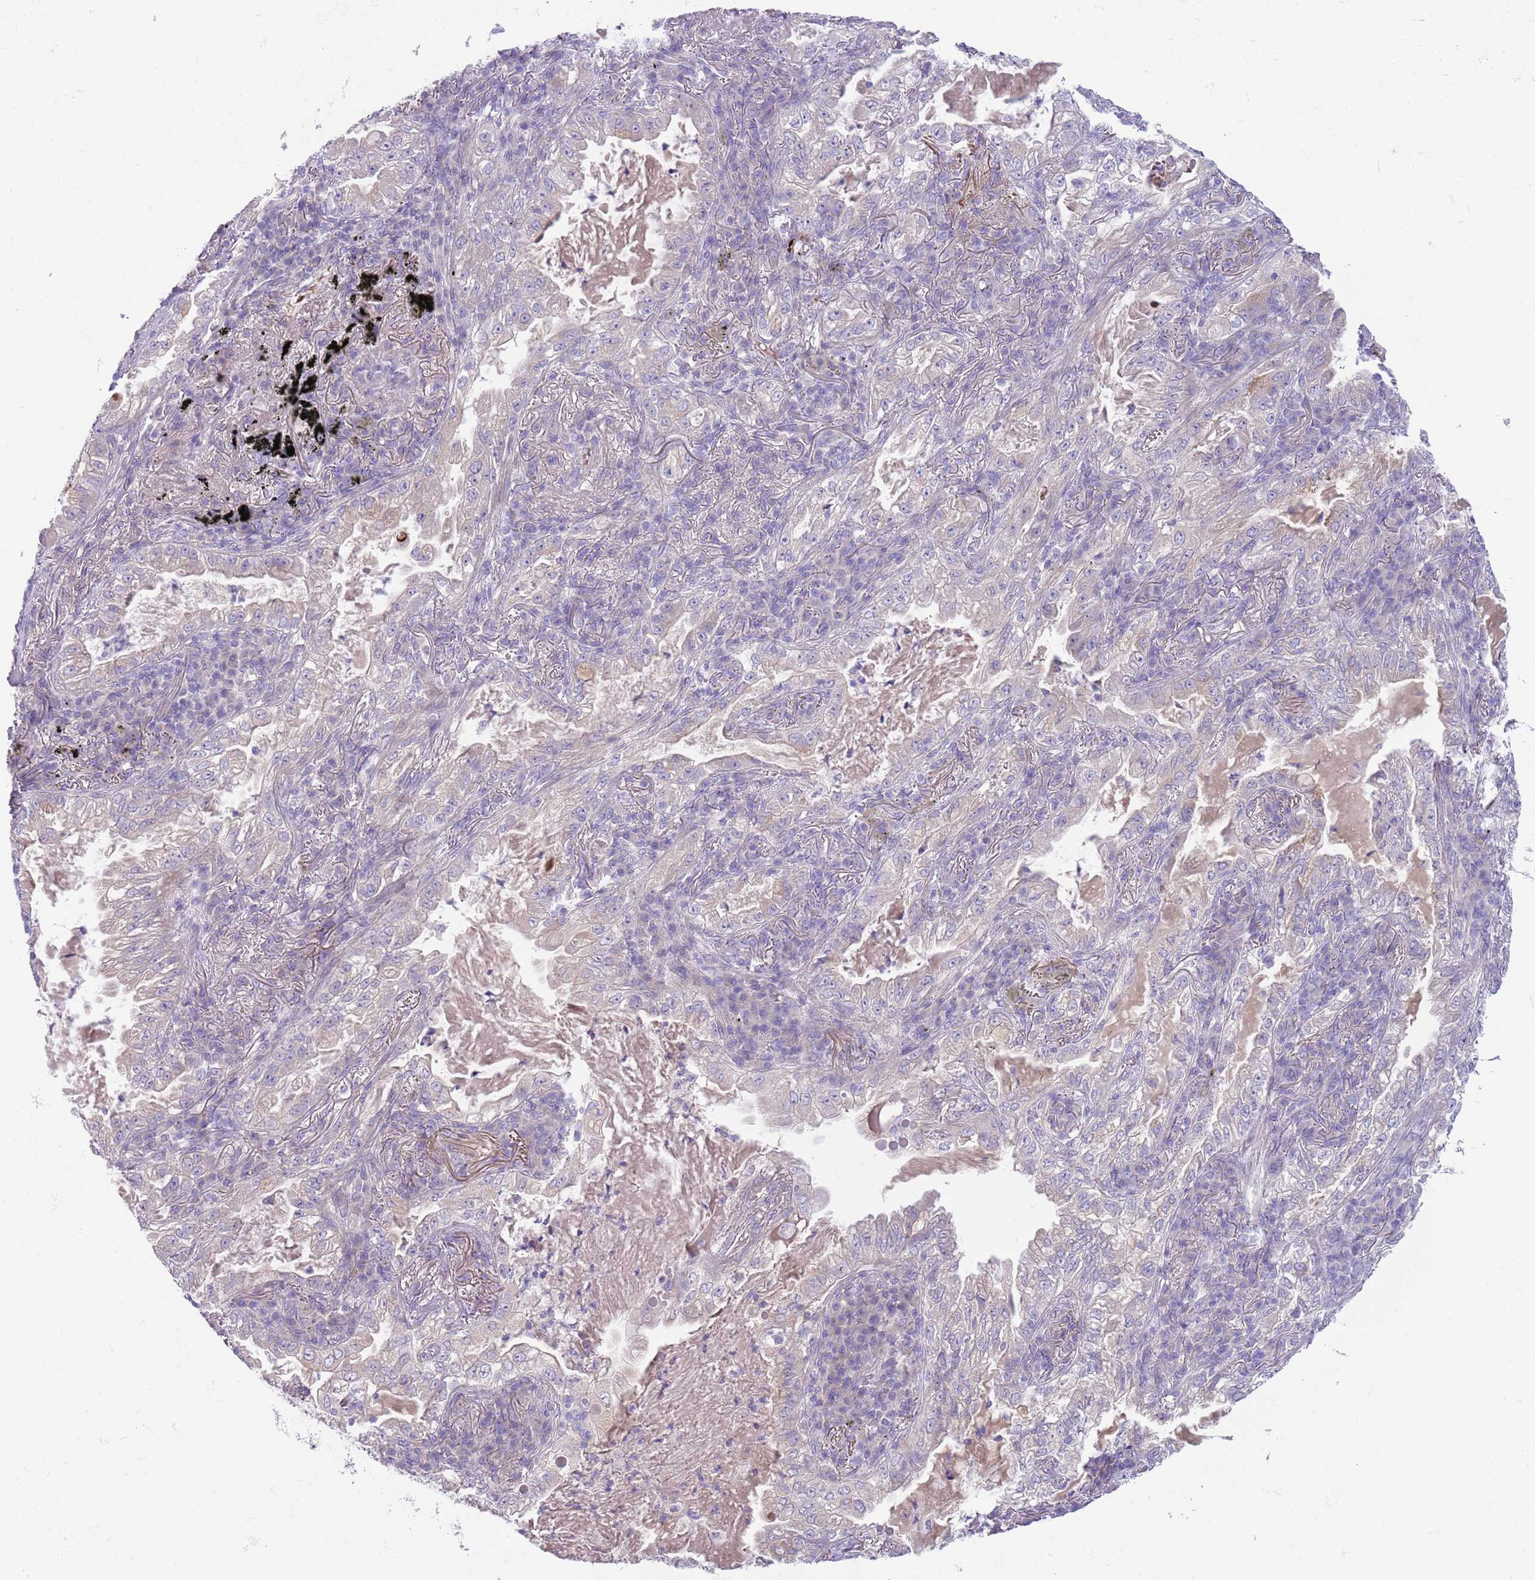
{"staining": {"intensity": "negative", "quantity": "none", "location": "none"}, "tissue": "lung cancer", "cell_type": "Tumor cells", "image_type": "cancer", "snomed": [{"axis": "morphology", "description": "Adenocarcinoma, NOS"}, {"axis": "topography", "description": "Lung"}], "caption": "DAB (3,3'-diaminobenzidine) immunohistochemical staining of human lung cancer (adenocarcinoma) exhibits no significant expression in tumor cells. (Immunohistochemistry, brightfield microscopy, high magnification).", "gene": "CFH", "patient": {"sex": "female", "age": 73}}